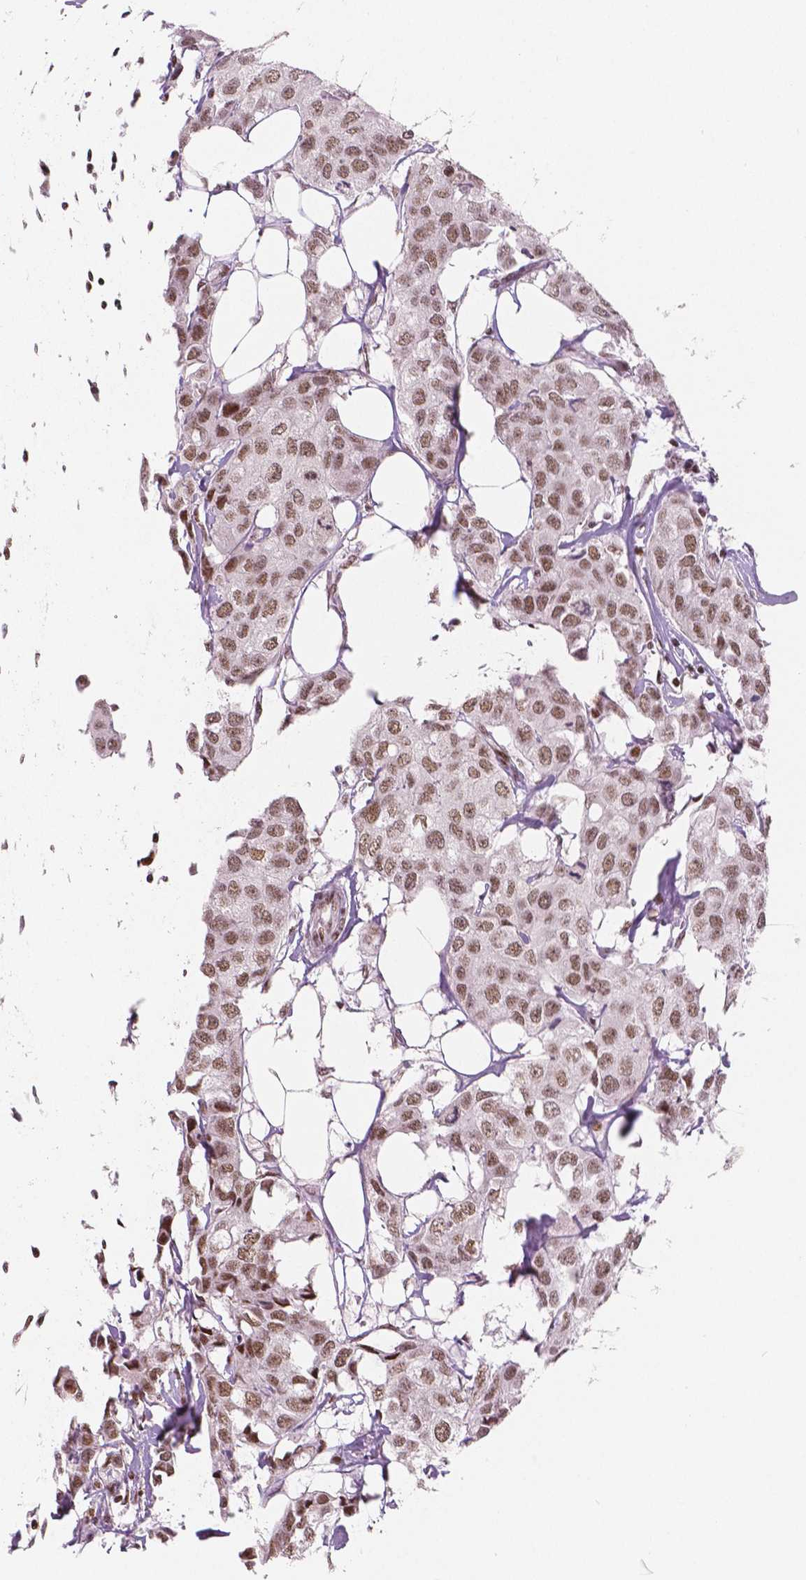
{"staining": {"intensity": "moderate", "quantity": ">75%", "location": "nuclear"}, "tissue": "breast cancer", "cell_type": "Tumor cells", "image_type": "cancer", "snomed": [{"axis": "morphology", "description": "Duct carcinoma"}, {"axis": "topography", "description": "Breast"}], "caption": "Breast cancer (invasive ductal carcinoma) stained with DAB immunohistochemistry (IHC) exhibits medium levels of moderate nuclear expression in about >75% of tumor cells.", "gene": "BRD4", "patient": {"sex": "female", "age": 80}}